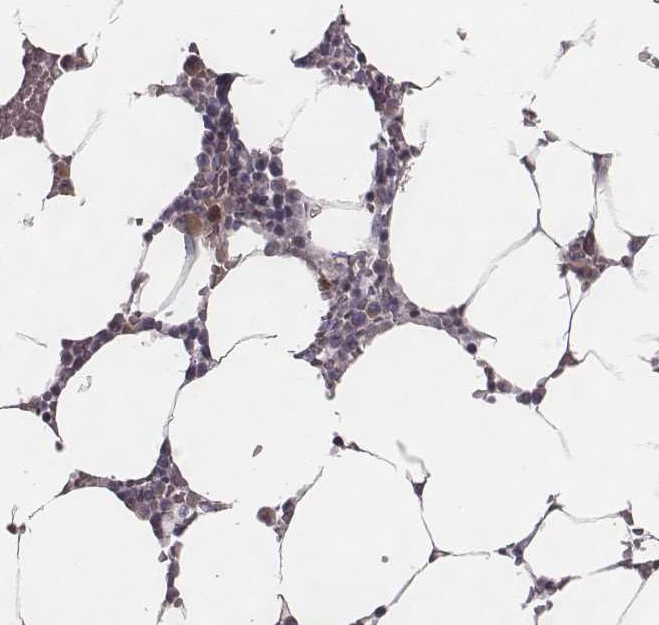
{"staining": {"intensity": "strong", "quantity": "<25%", "location": "nuclear"}, "tissue": "bone marrow", "cell_type": "Hematopoietic cells", "image_type": "normal", "snomed": [{"axis": "morphology", "description": "Normal tissue, NOS"}, {"axis": "topography", "description": "Bone marrow"}], "caption": "Immunohistochemistry photomicrograph of normal bone marrow stained for a protein (brown), which demonstrates medium levels of strong nuclear expression in about <25% of hematopoietic cells.", "gene": "NDC1", "patient": {"sex": "female", "age": 52}}